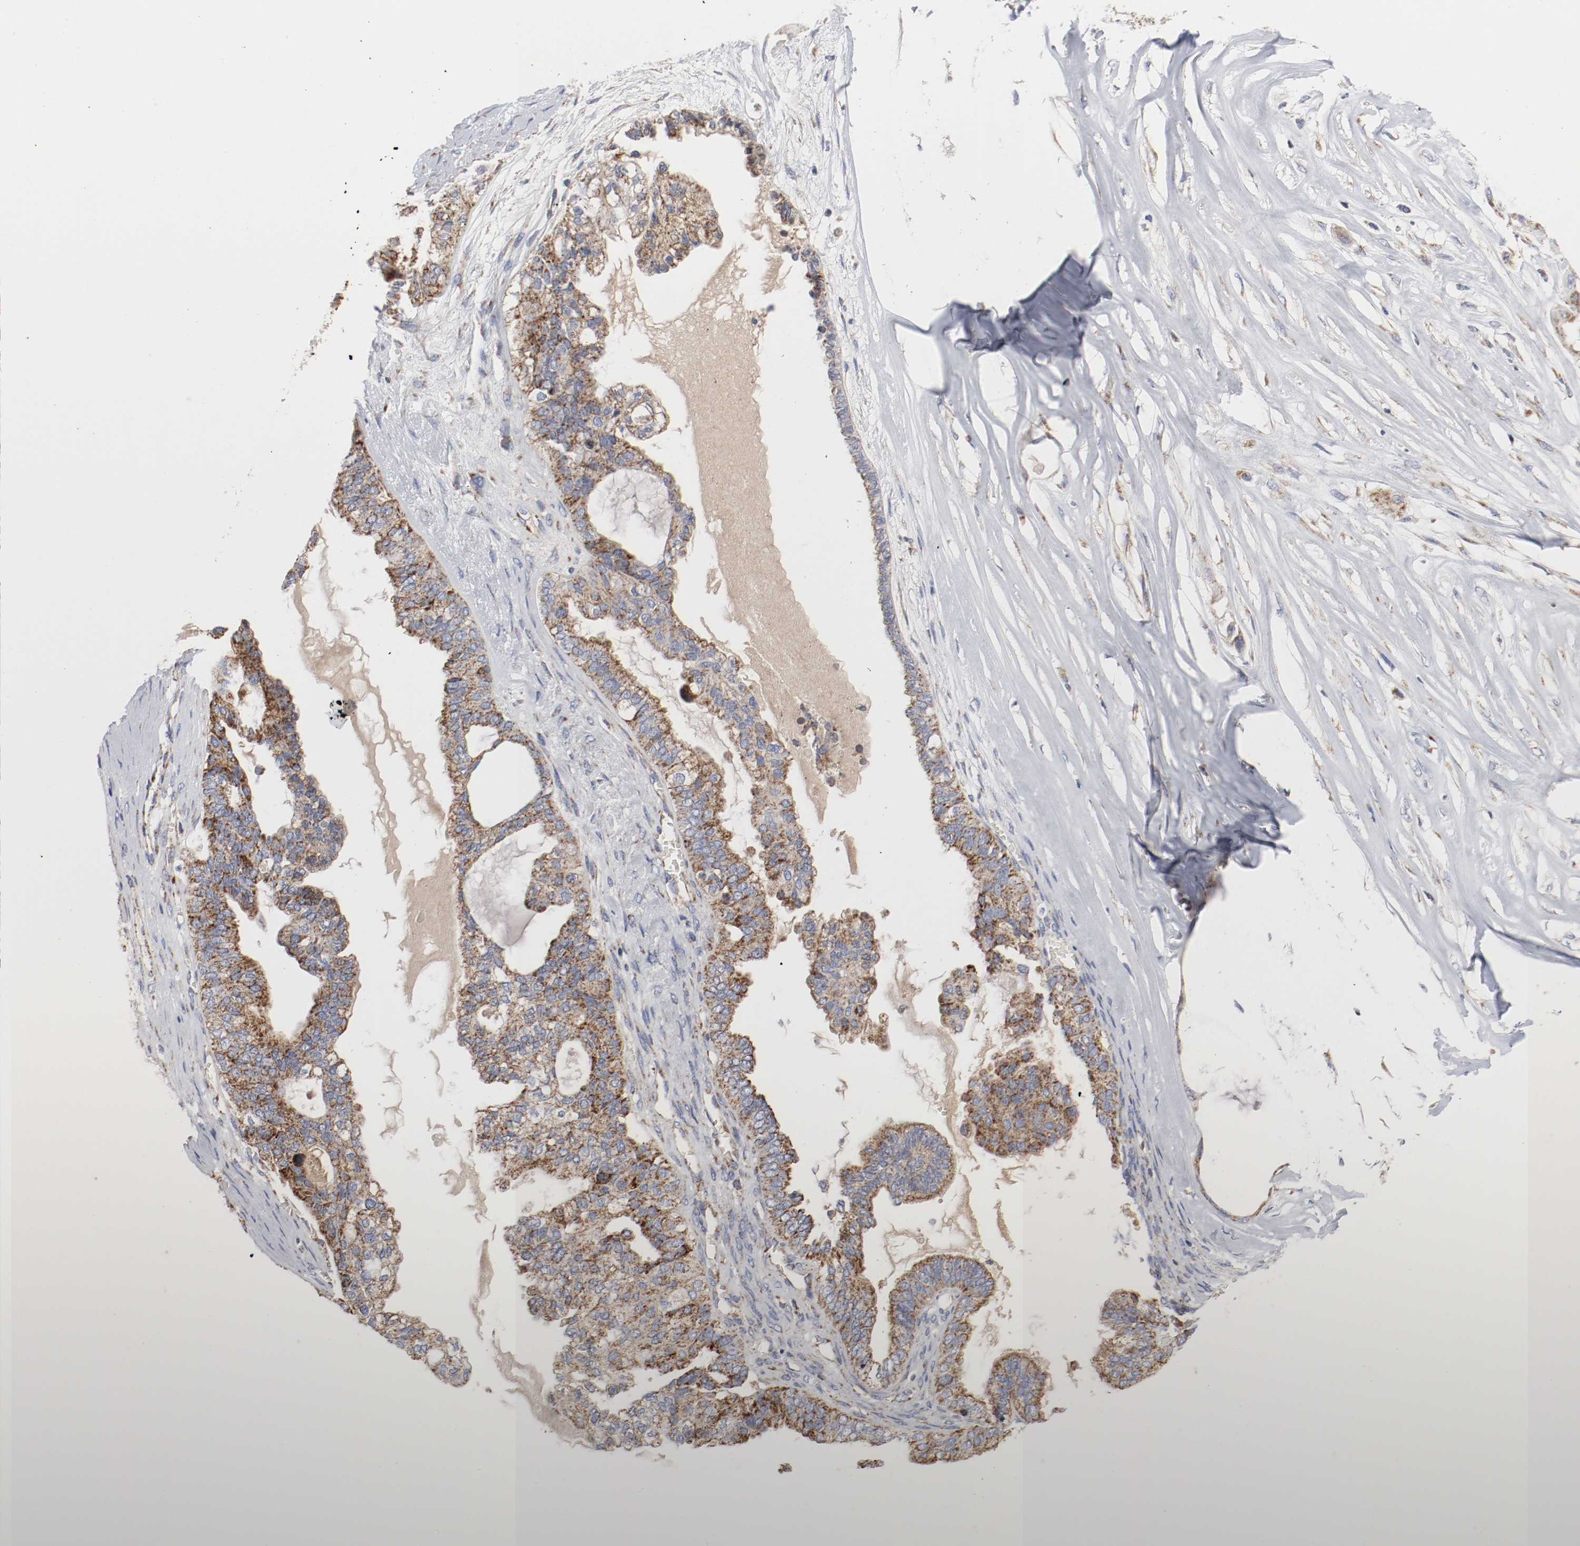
{"staining": {"intensity": "strong", "quantity": ">75%", "location": "cytoplasmic/membranous"}, "tissue": "ovarian cancer", "cell_type": "Tumor cells", "image_type": "cancer", "snomed": [{"axis": "morphology", "description": "Carcinoma, NOS"}, {"axis": "morphology", "description": "Carcinoma, endometroid"}, {"axis": "topography", "description": "Ovary"}], "caption": "High-power microscopy captured an immunohistochemistry photomicrograph of ovarian cancer, revealing strong cytoplasmic/membranous staining in approximately >75% of tumor cells.", "gene": "AFG3L2", "patient": {"sex": "female", "age": 50}}